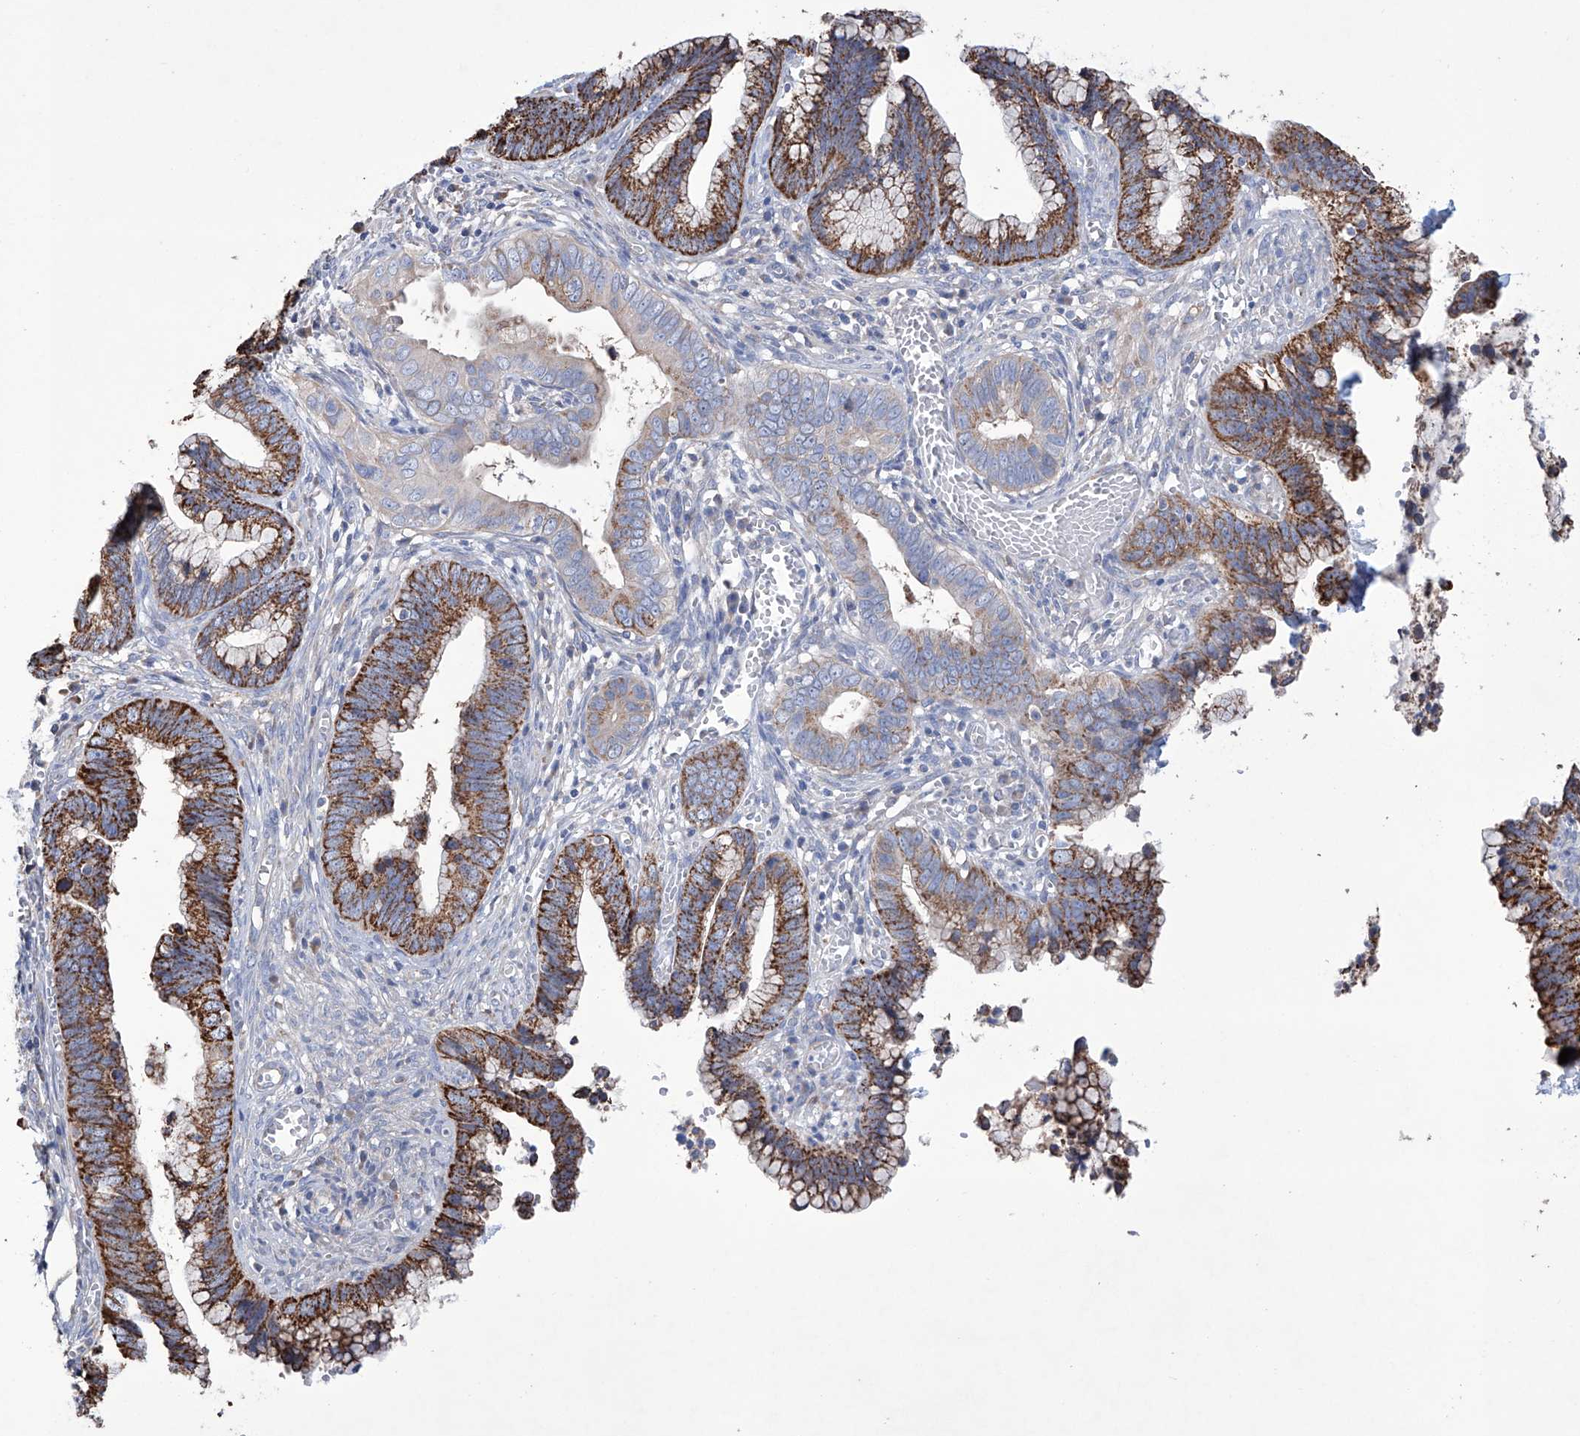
{"staining": {"intensity": "strong", "quantity": ">75%", "location": "cytoplasmic/membranous"}, "tissue": "cervical cancer", "cell_type": "Tumor cells", "image_type": "cancer", "snomed": [{"axis": "morphology", "description": "Adenocarcinoma, NOS"}, {"axis": "topography", "description": "Cervix"}], "caption": "A brown stain shows strong cytoplasmic/membranous expression of a protein in cervical cancer tumor cells. (IHC, brightfield microscopy, high magnification).", "gene": "AFG1L", "patient": {"sex": "female", "age": 44}}